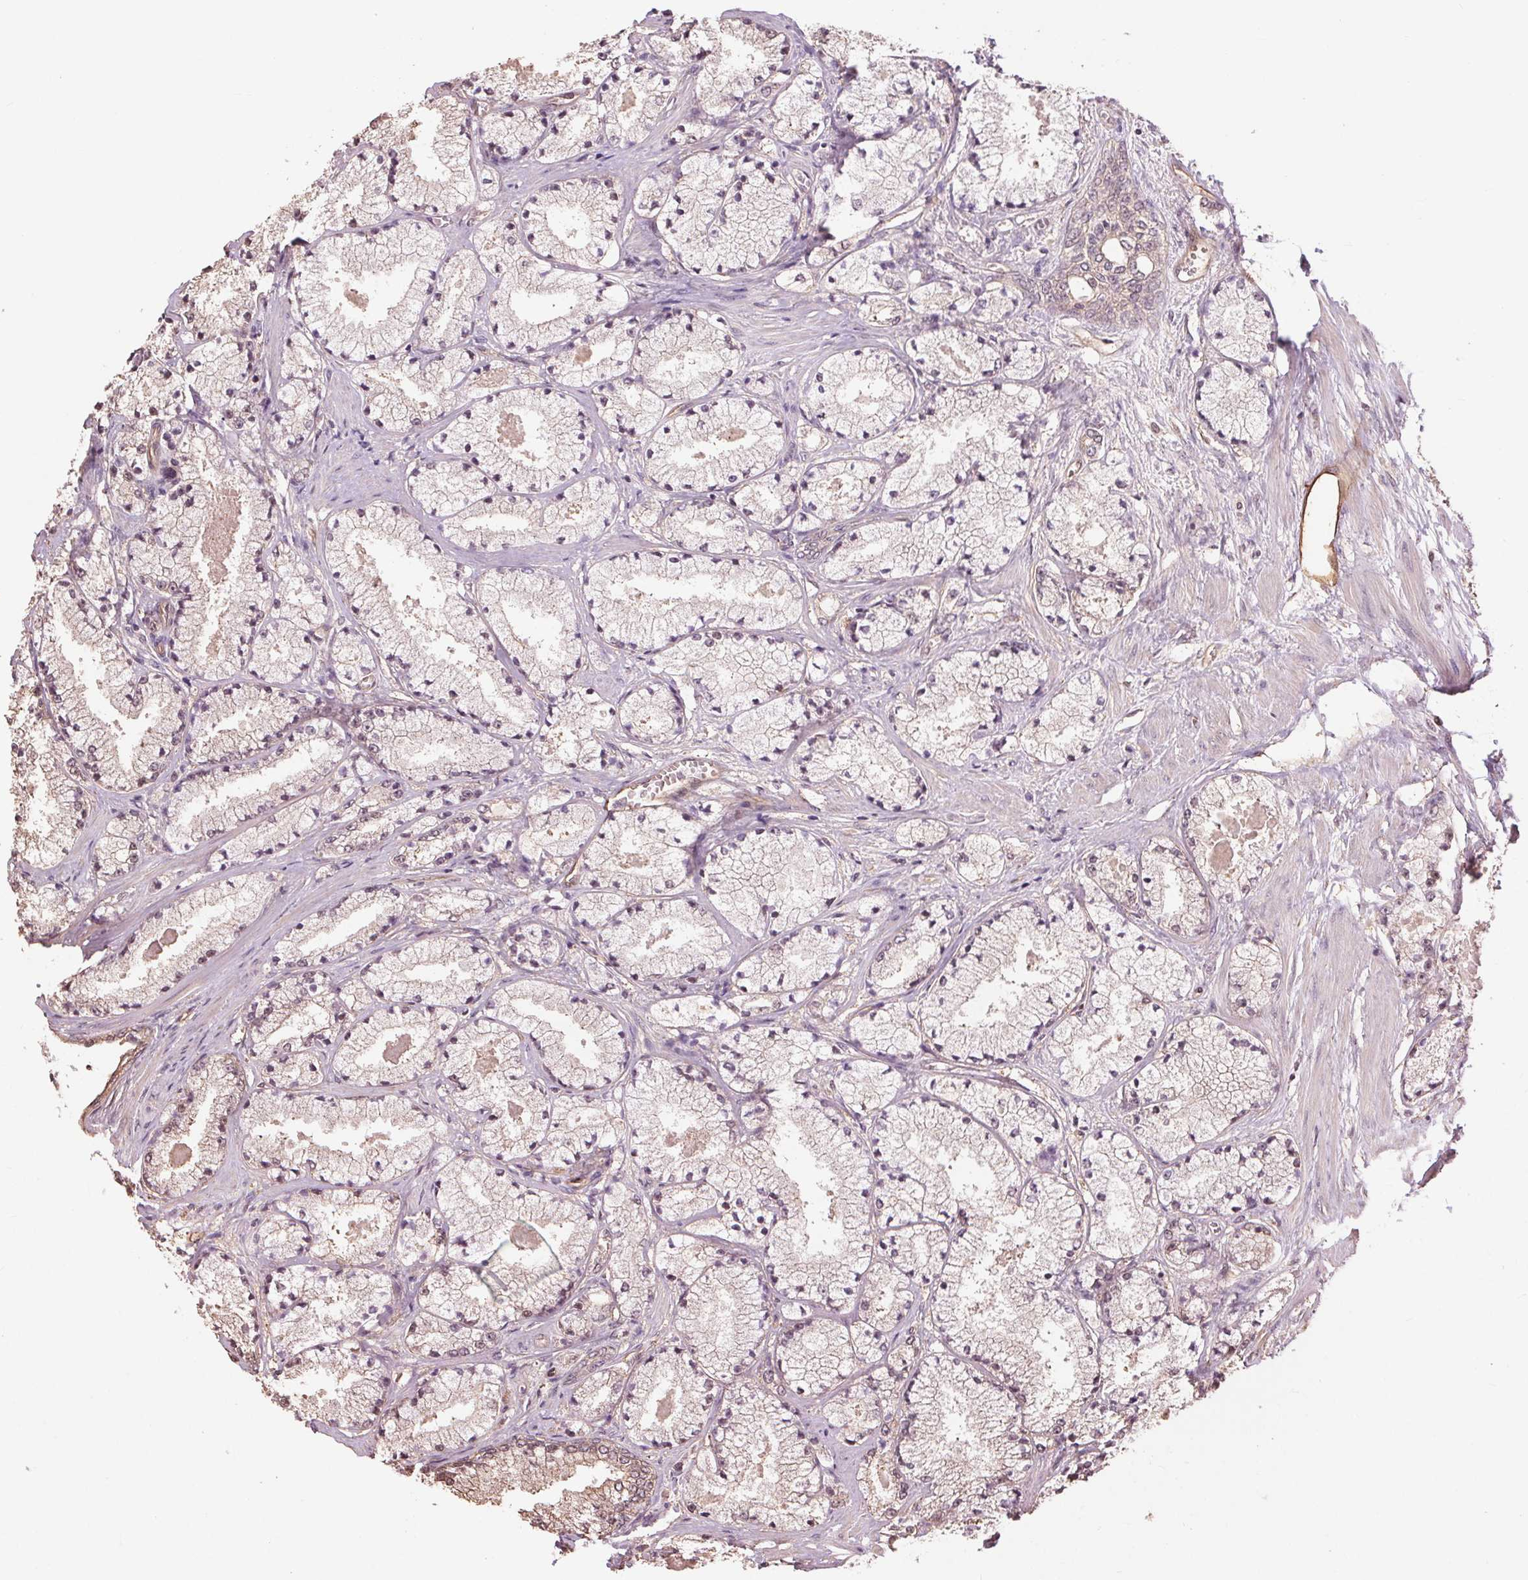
{"staining": {"intensity": "weak", "quantity": "<25%", "location": "cytoplasmic/membranous"}, "tissue": "prostate cancer", "cell_type": "Tumor cells", "image_type": "cancer", "snomed": [{"axis": "morphology", "description": "Adenocarcinoma, High grade"}, {"axis": "topography", "description": "Prostate"}], "caption": "Protein analysis of prostate high-grade adenocarcinoma reveals no significant expression in tumor cells. The staining is performed using DAB brown chromogen with nuclei counter-stained in using hematoxylin.", "gene": "PALM", "patient": {"sex": "male", "age": 63}}